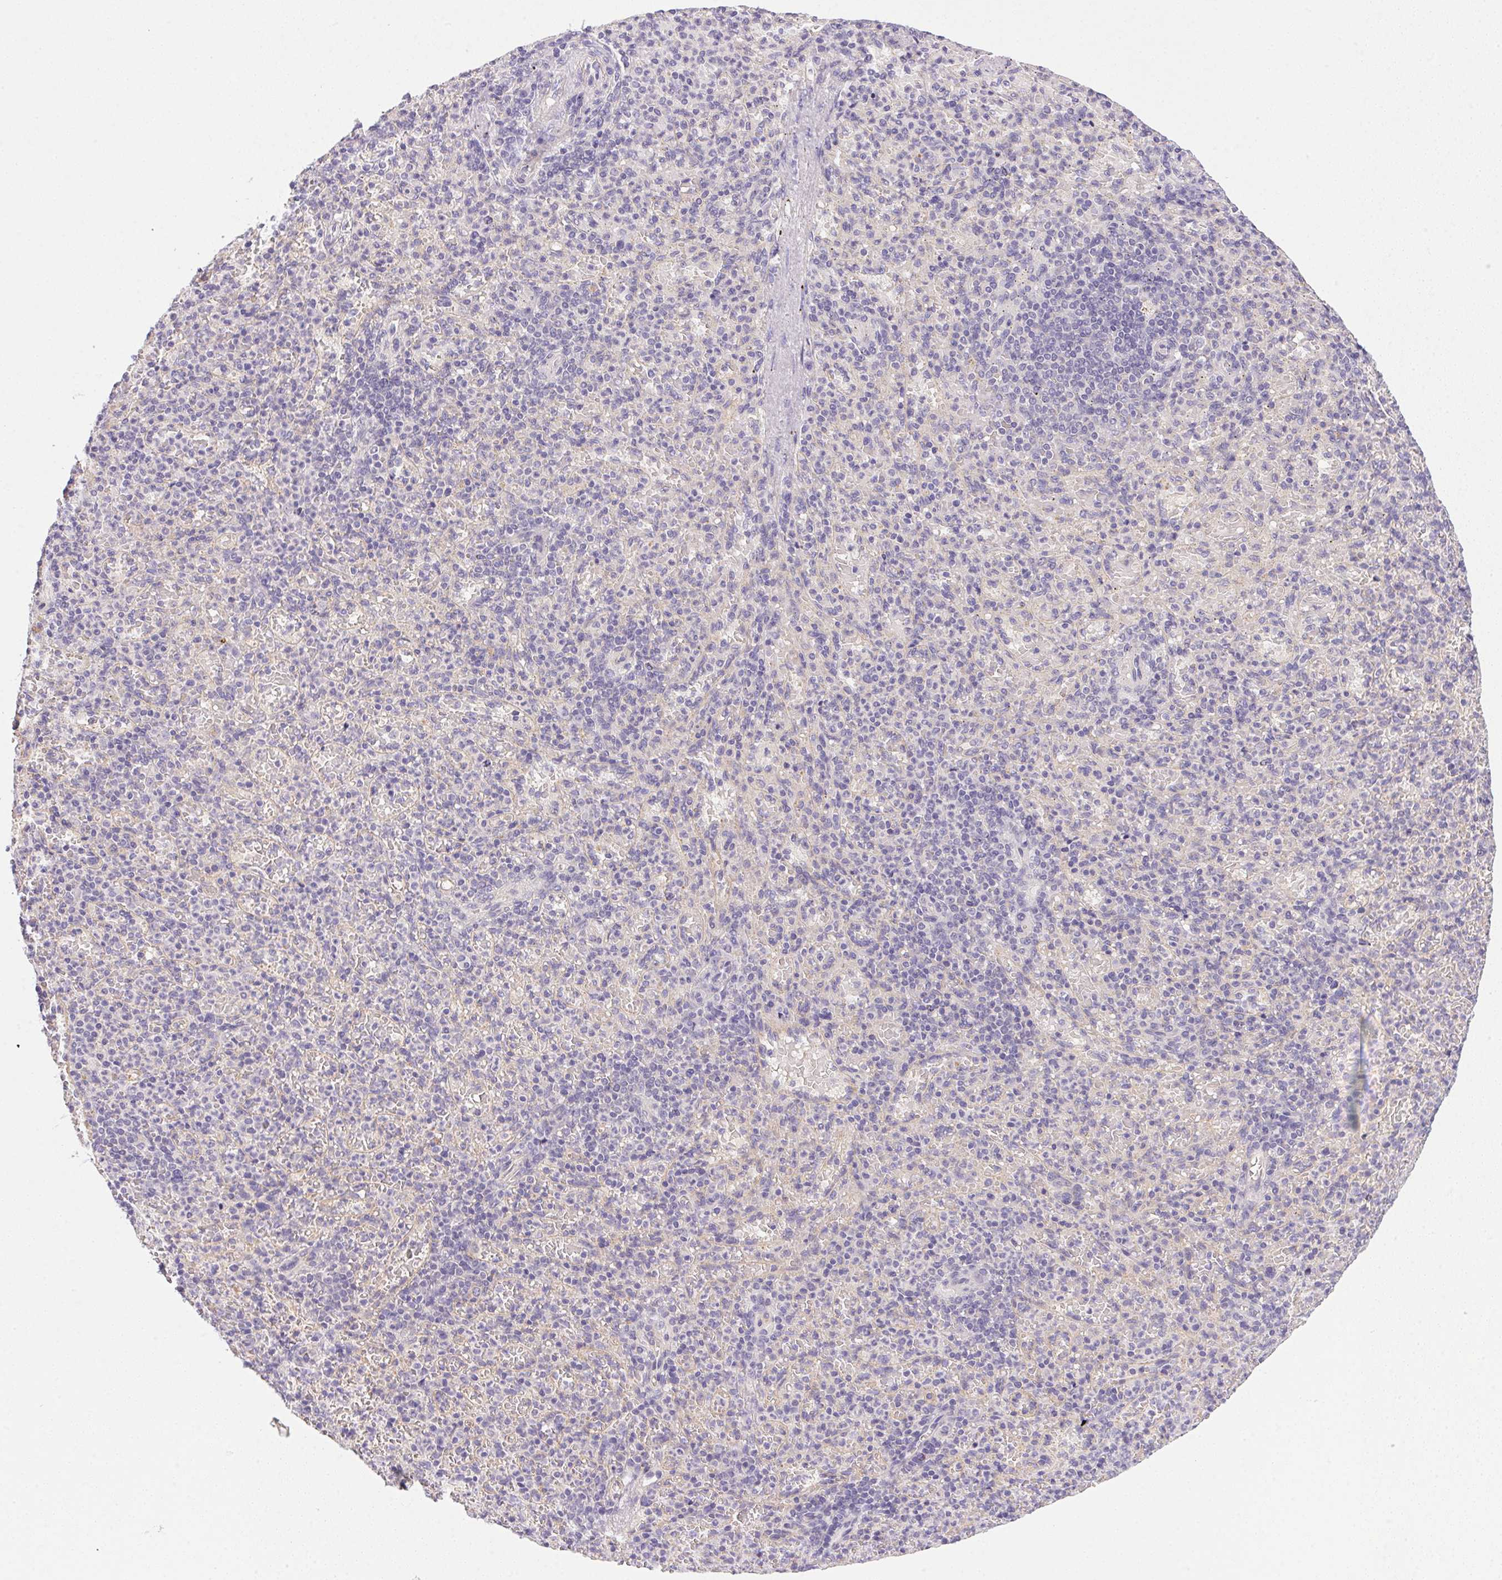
{"staining": {"intensity": "negative", "quantity": "none", "location": "none"}, "tissue": "spleen", "cell_type": "Cells in red pulp", "image_type": "normal", "snomed": [{"axis": "morphology", "description": "Normal tissue, NOS"}, {"axis": "topography", "description": "Spleen"}], "caption": "This micrograph is of normal spleen stained with IHC to label a protein in brown with the nuclei are counter-stained blue. There is no expression in cells in red pulp.", "gene": "SLC17A7", "patient": {"sex": "female", "age": 74}}